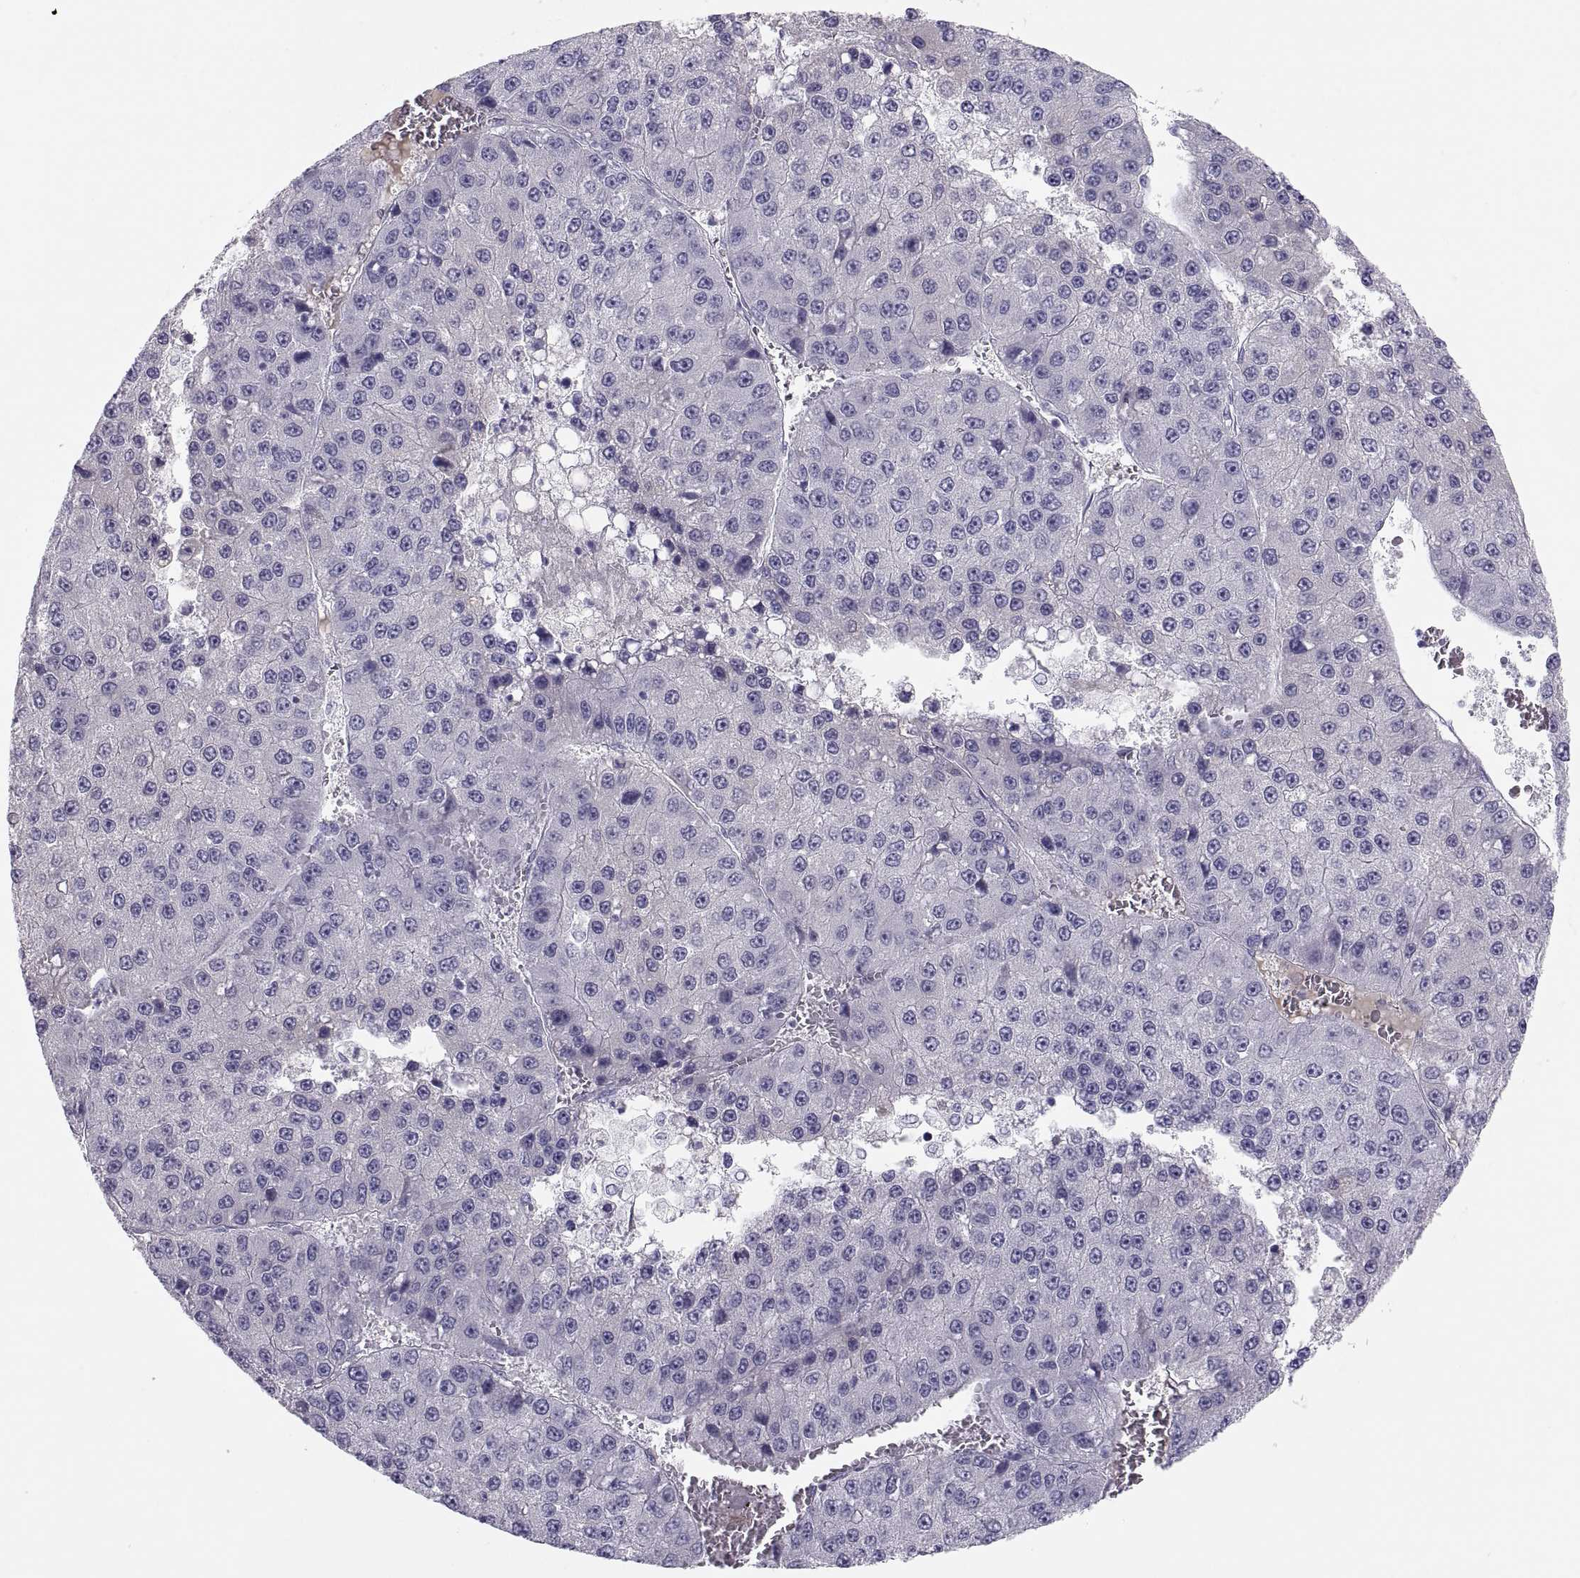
{"staining": {"intensity": "negative", "quantity": "none", "location": "none"}, "tissue": "liver cancer", "cell_type": "Tumor cells", "image_type": "cancer", "snomed": [{"axis": "morphology", "description": "Carcinoma, Hepatocellular, NOS"}, {"axis": "topography", "description": "Liver"}], "caption": "Immunohistochemistry (IHC) of human liver cancer shows no positivity in tumor cells.", "gene": "MAGEB2", "patient": {"sex": "female", "age": 73}}